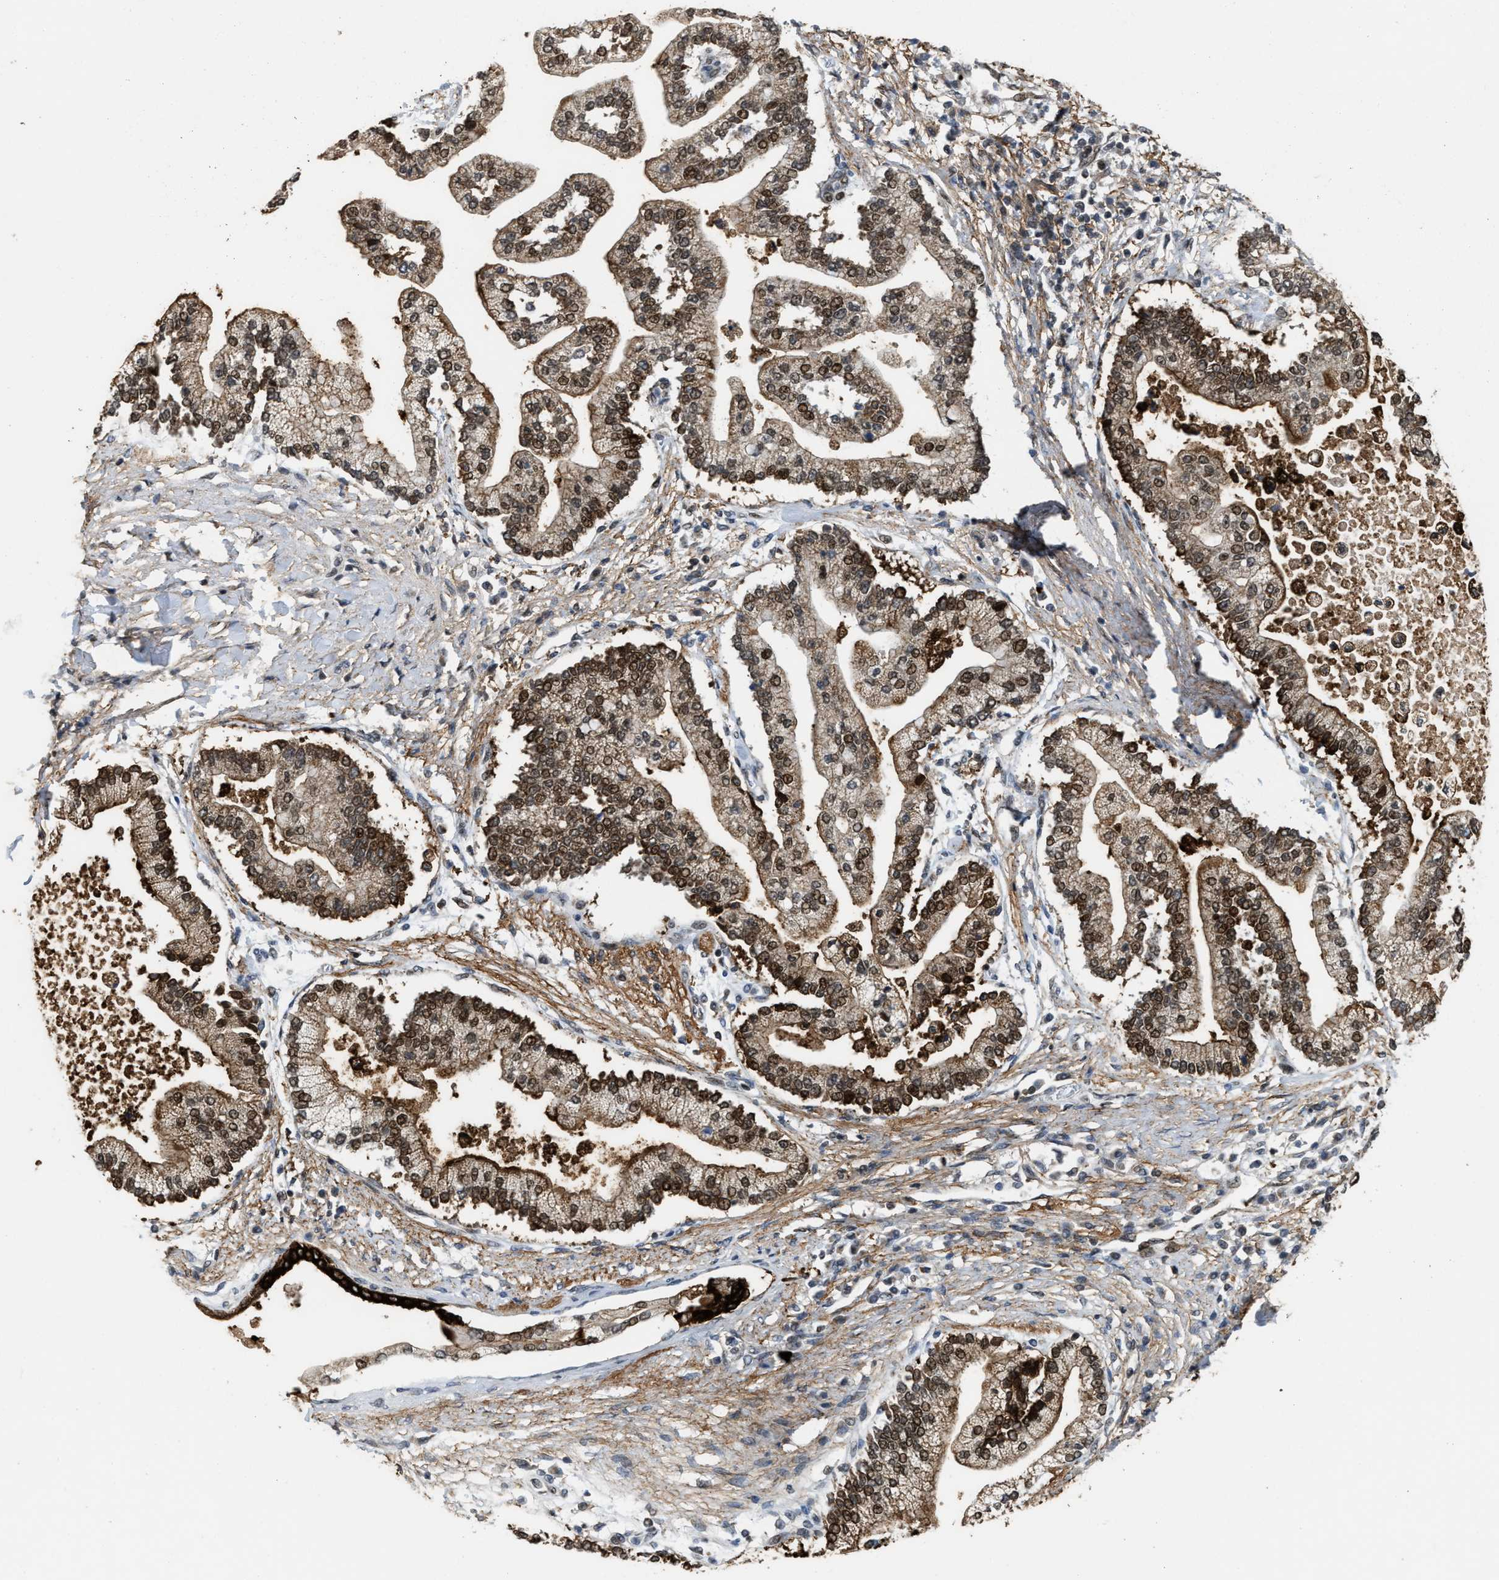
{"staining": {"intensity": "moderate", "quantity": ">75%", "location": "cytoplasmic/membranous,nuclear"}, "tissue": "liver cancer", "cell_type": "Tumor cells", "image_type": "cancer", "snomed": [{"axis": "morphology", "description": "Cholangiocarcinoma"}, {"axis": "topography", "description": "Liver"}], "caption": "A high-resolution micrograph shows immunohistochemistry staining of liver cholangiocarcinoma, which exhibits moderate cytoplasmic/membranous and nuclear expression in about >75% of tumor cells. The staining is performed using DAB brown chromogen to label protein expression. The nuclei are counter-stained blue using hematoxylin.", "gene": "ZNF250", "patient": {"sex": "male", "age": 50}}